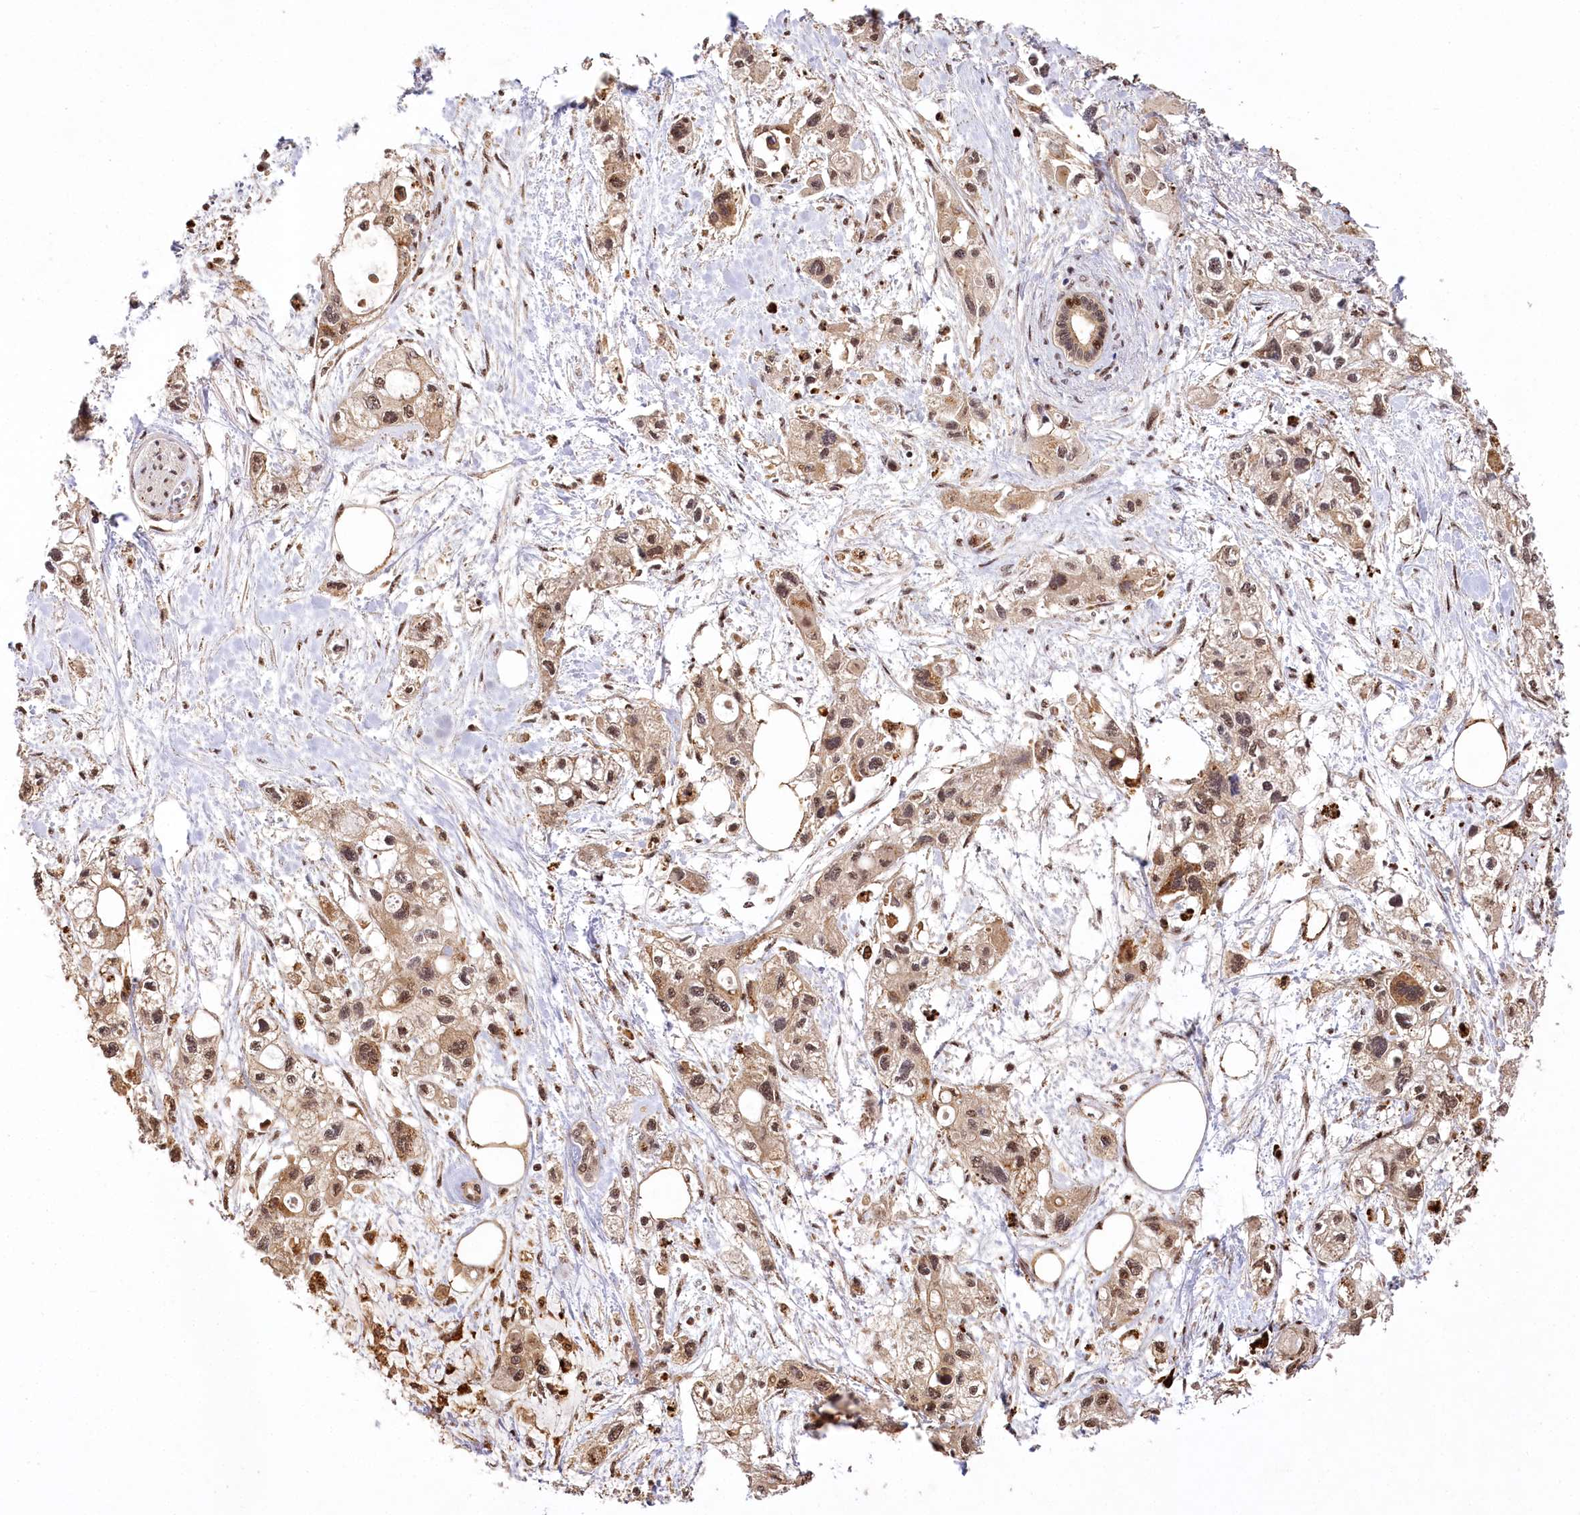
{"staining": {"intensity": "weak", "quantity": ">75%", "location": "cytoplasmic/membranous,nuclear"}, "tissue": "pancreatic cancer", "cell_type": "Tumor cells", "image_type": "cancer", "snomed": [{"axis": "morphology", "description": "Adenocarcinoma, NOS"}, {"axis": "topography", "description": "Pancreas"}], "caption": "A high-resolution histopathology image shows immunohistochemistry staining of pancreatic cancer, which exhibits weak cytoplasmic/membranous and nuclear expression in about >75% of tumor cells. The protein is shown in brown color, while the nuclei are stained blue.", "gene": "PYROXD1", "patient": {"sex": "male", "age": 75}}